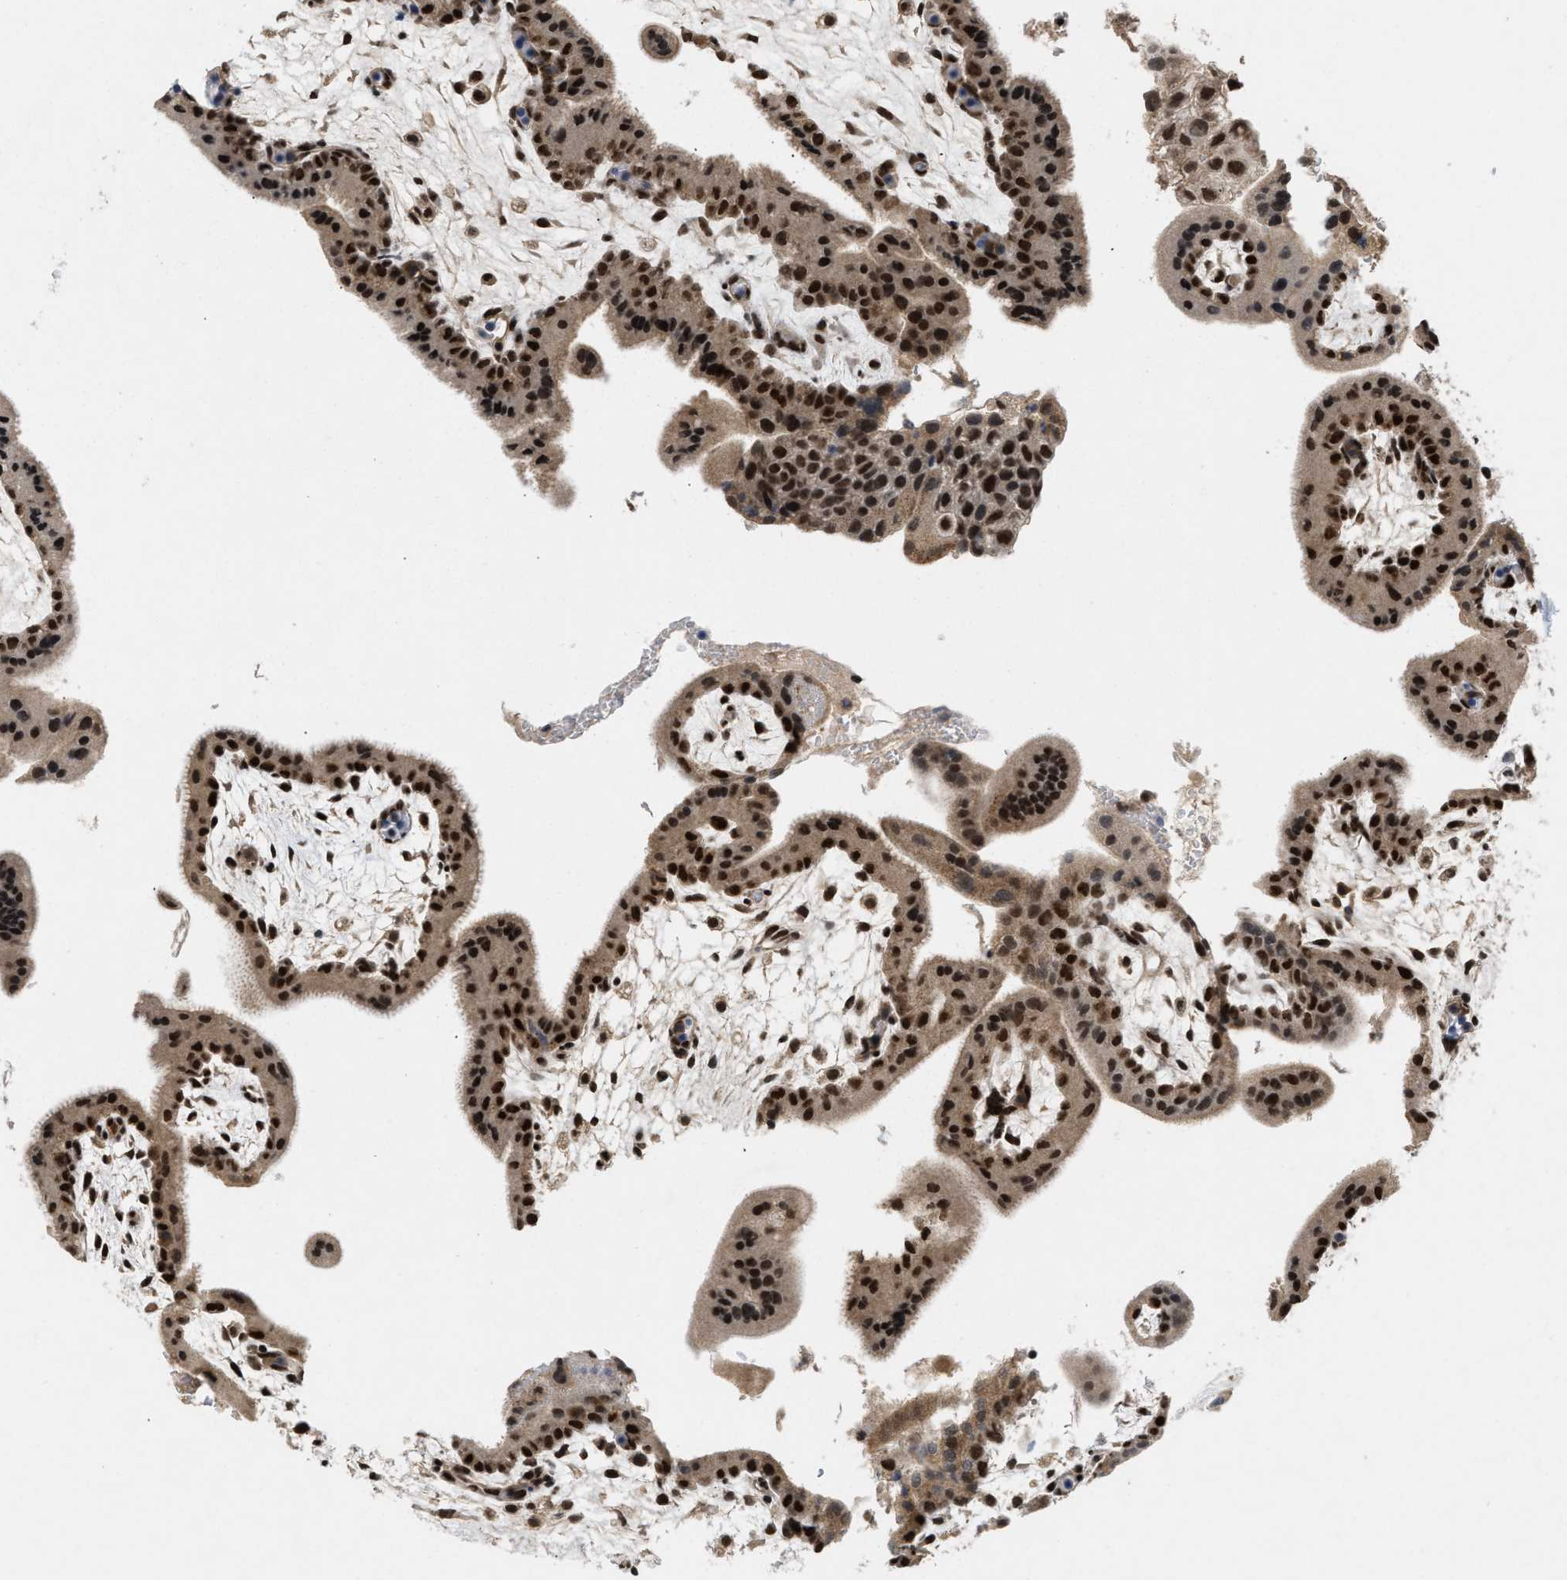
{"staining": {"intensity": "moderate", "quantity": ">75%", "location": "cytoplasmic/membranous,nuclear"}, "tissue": "placenta", "cell_type": "Decidual cells", "image_type": "normal", "snomed": [{"axis": "morphology", "description": "Normal tissue, NOS"}, {"axis": "topography", "description": "Placenta"}], "caption": "IHC image of normal placenta: placenta stained using IHC demonstrates medium levels of moderate protein expression localized specifically in the cytoplasmic/membranous,nuclear of decidual cells, appearing as a cytoplasmic/membranous,nuclear brown color.", "gene": "ZNF346", "patient": {"sex": "female", "age": 35}}